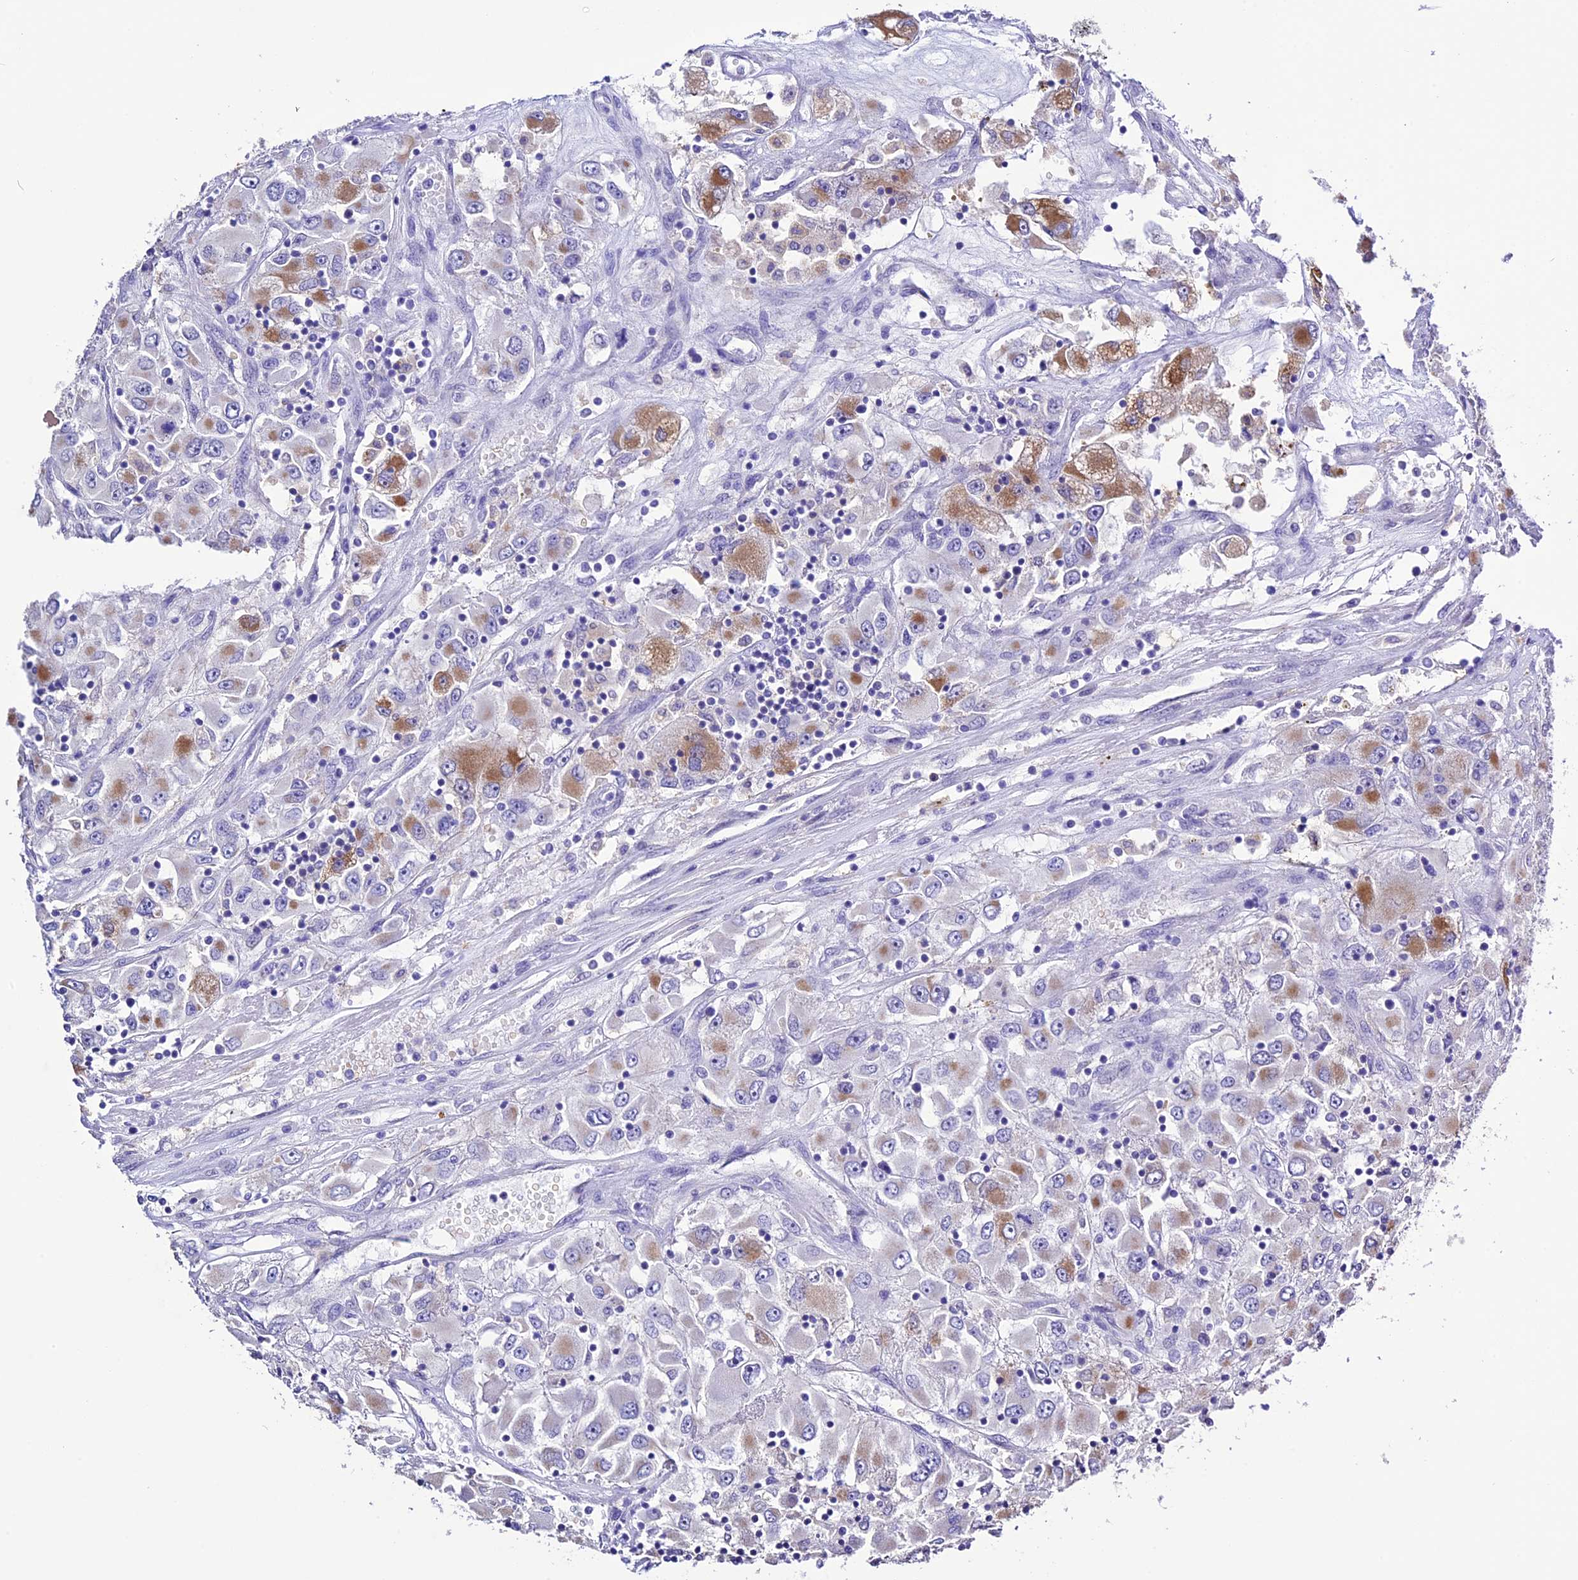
{"staining": {"intensity": "moderate", "quantity": "<25%", "location": "cytoplasmic/membranous"}, "tissue": "renal cancer", "cell_type": "Tumor cells", "image_type": "cancer", "snomed": [{"axis": "morphology", "description": "Adenocarcinoma, NOS"}, {"axis": "topography", "description": "Kidney"}], "caption": "Immunohistochemistry (DAB (3,3'-diaminobenzidine)) staining of human renal adenocarcinoma reveals moderate cytoplasmic/membranous protein staining in approximately <25% of tumor cells. Nuclei are stained in blue.", "gene": "DIS3L", "patient": {"sex": "female", "age": 52}}